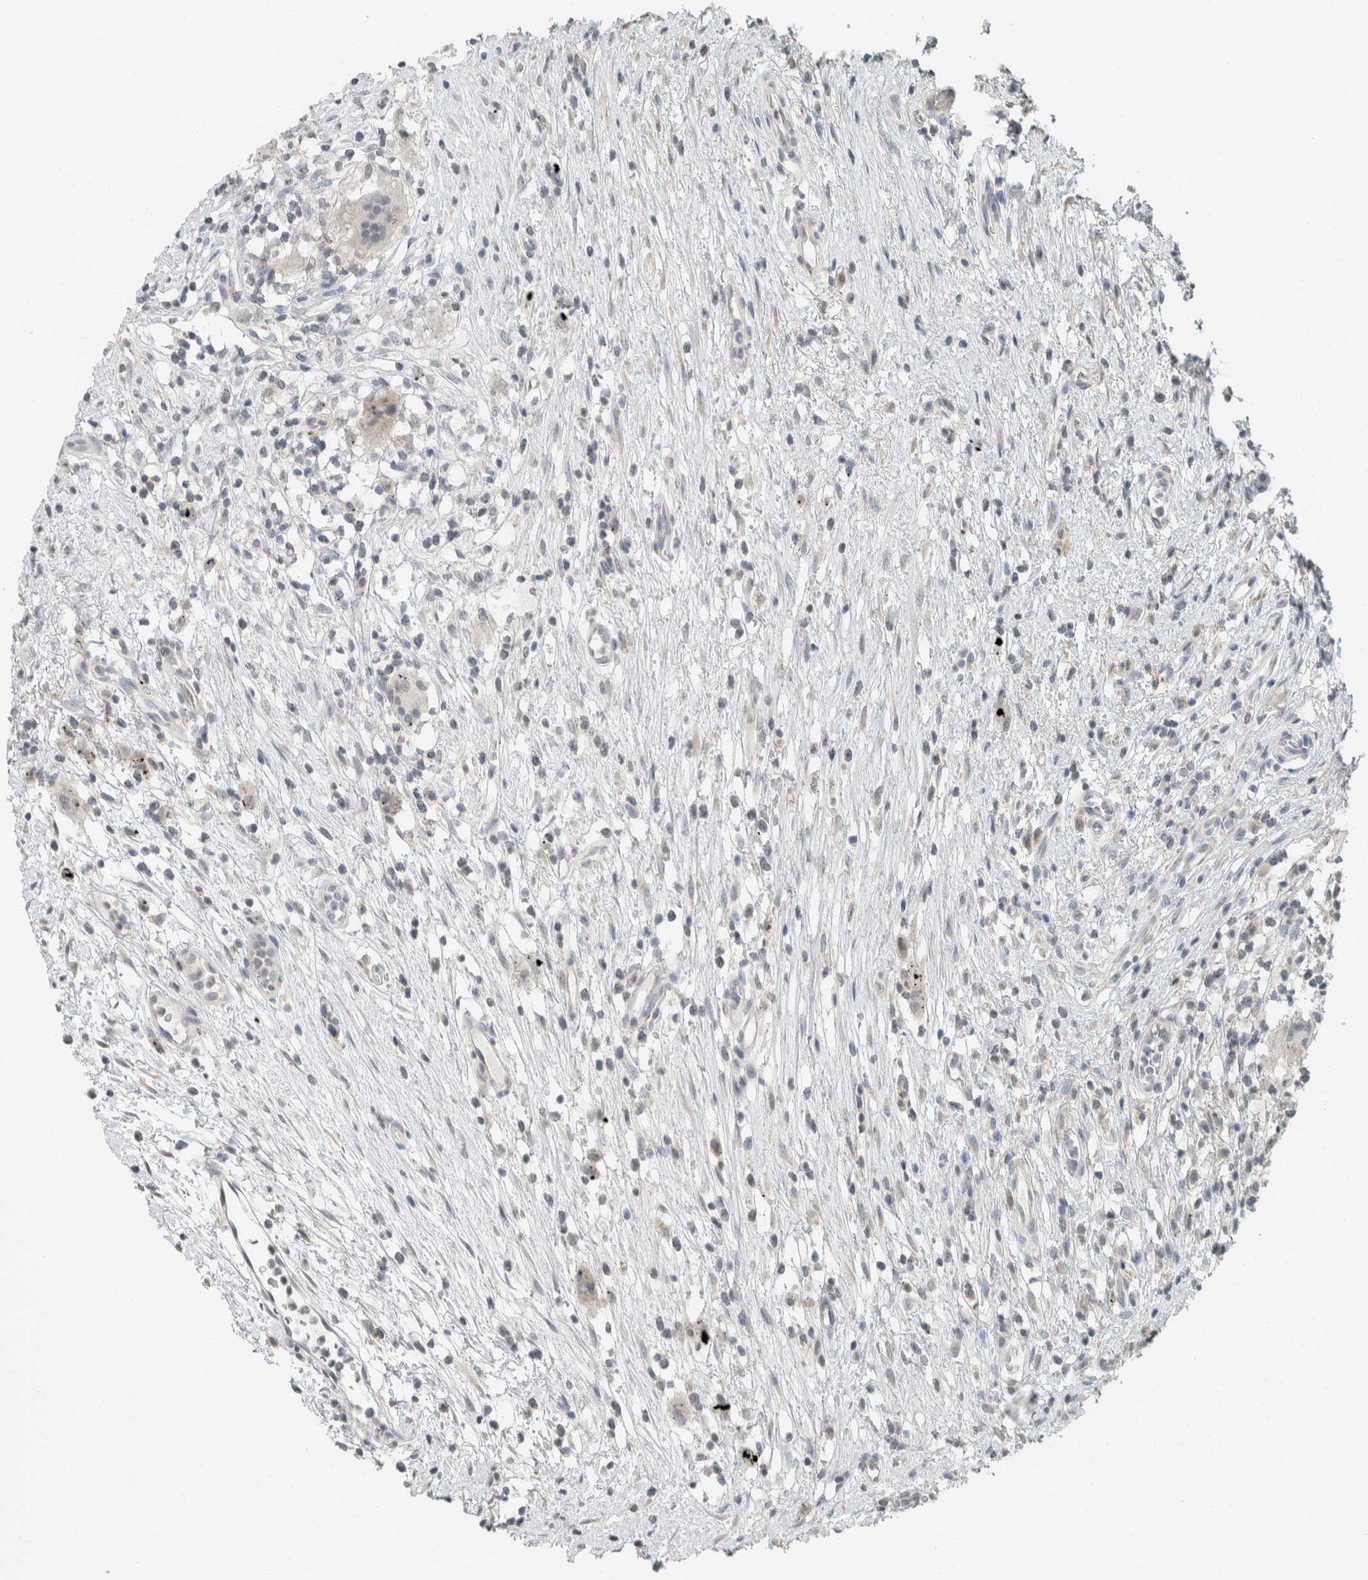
{"staining": {"intensity": "negative", "quantity": "none", "location": "none"}, "tissue": "urothelial cancer", "cell_type": "Tumor cells", "image_type": "cancer", "snomed": [{"axis": "morphology", "description": "Normal tissue, NOS"}, {"axis": "morphology", "description": "Urothelial carcinoma, Low grade"}, {"axis": "topography", "description": "Smooth muscle"}, {"axis": "topography", "description": "Urinary bladder"}], "caption": "Histopathology image shows no protein staining in tumor cells of urothelial cancer tissue.", "gene": "TRIT1", "patient": {"sex": "male", "age": 60}}